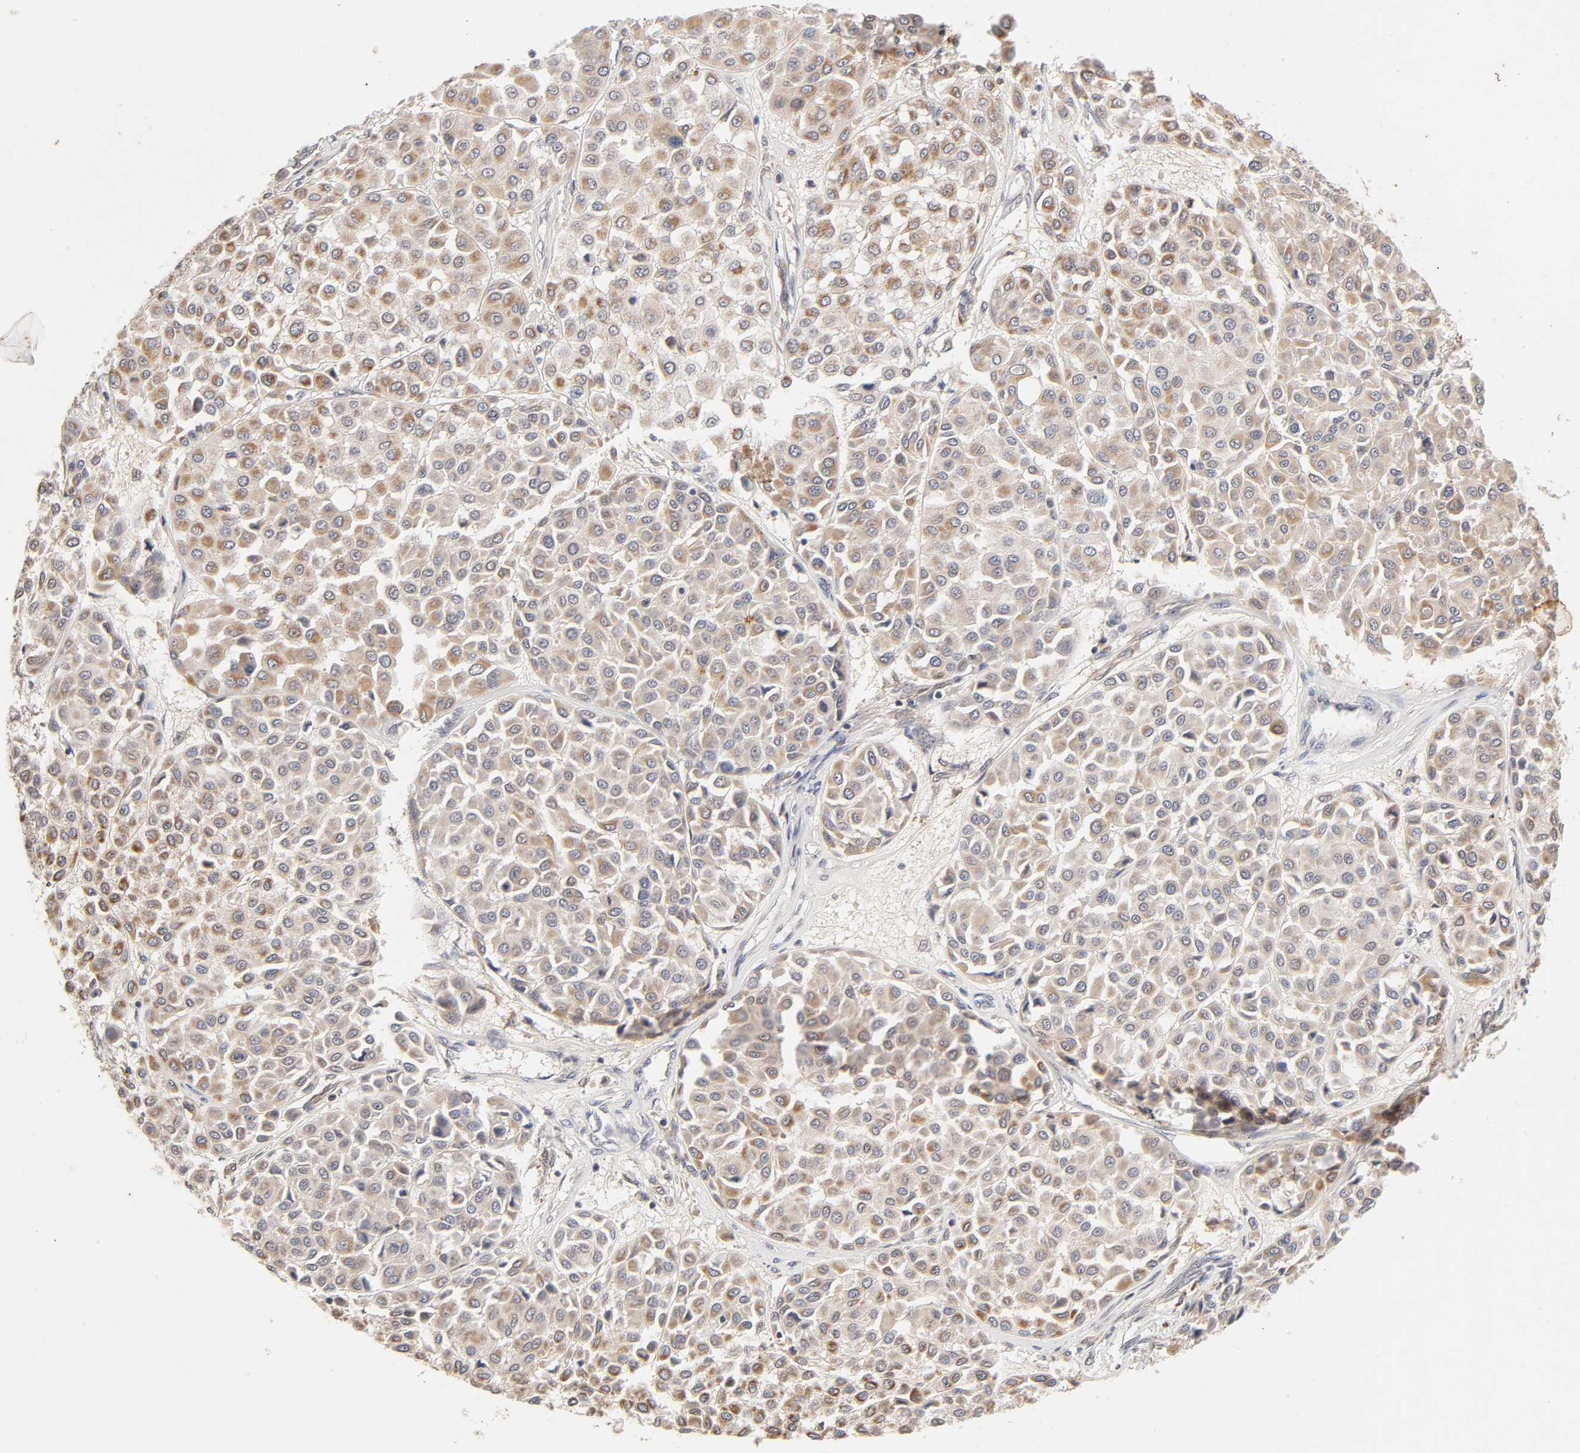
{"staining": {"intensity": "moderate", "quantity": ">75%", "location": "cytoplasmic/membranous"}, "tissue": "melanoma", "cell_type": "Tumor cells", "image_type": "cancer", "snomed": [{"axis": "morphology", "description": "Malignant melanoma, Metastatic site"}, {"axis": "topography", "description": "Soft tissue"}], "caption": "This histopathology image displays malignant melanoma (metastatic site) stained with IHC to label a protein in brown. The cytoplasmic/membranous of tumor cells show moderate positivity for the protein. Nuclei are counter-stained blue.", "gene": "CXADR", "patient": {"sex": "male", "age": 41}}